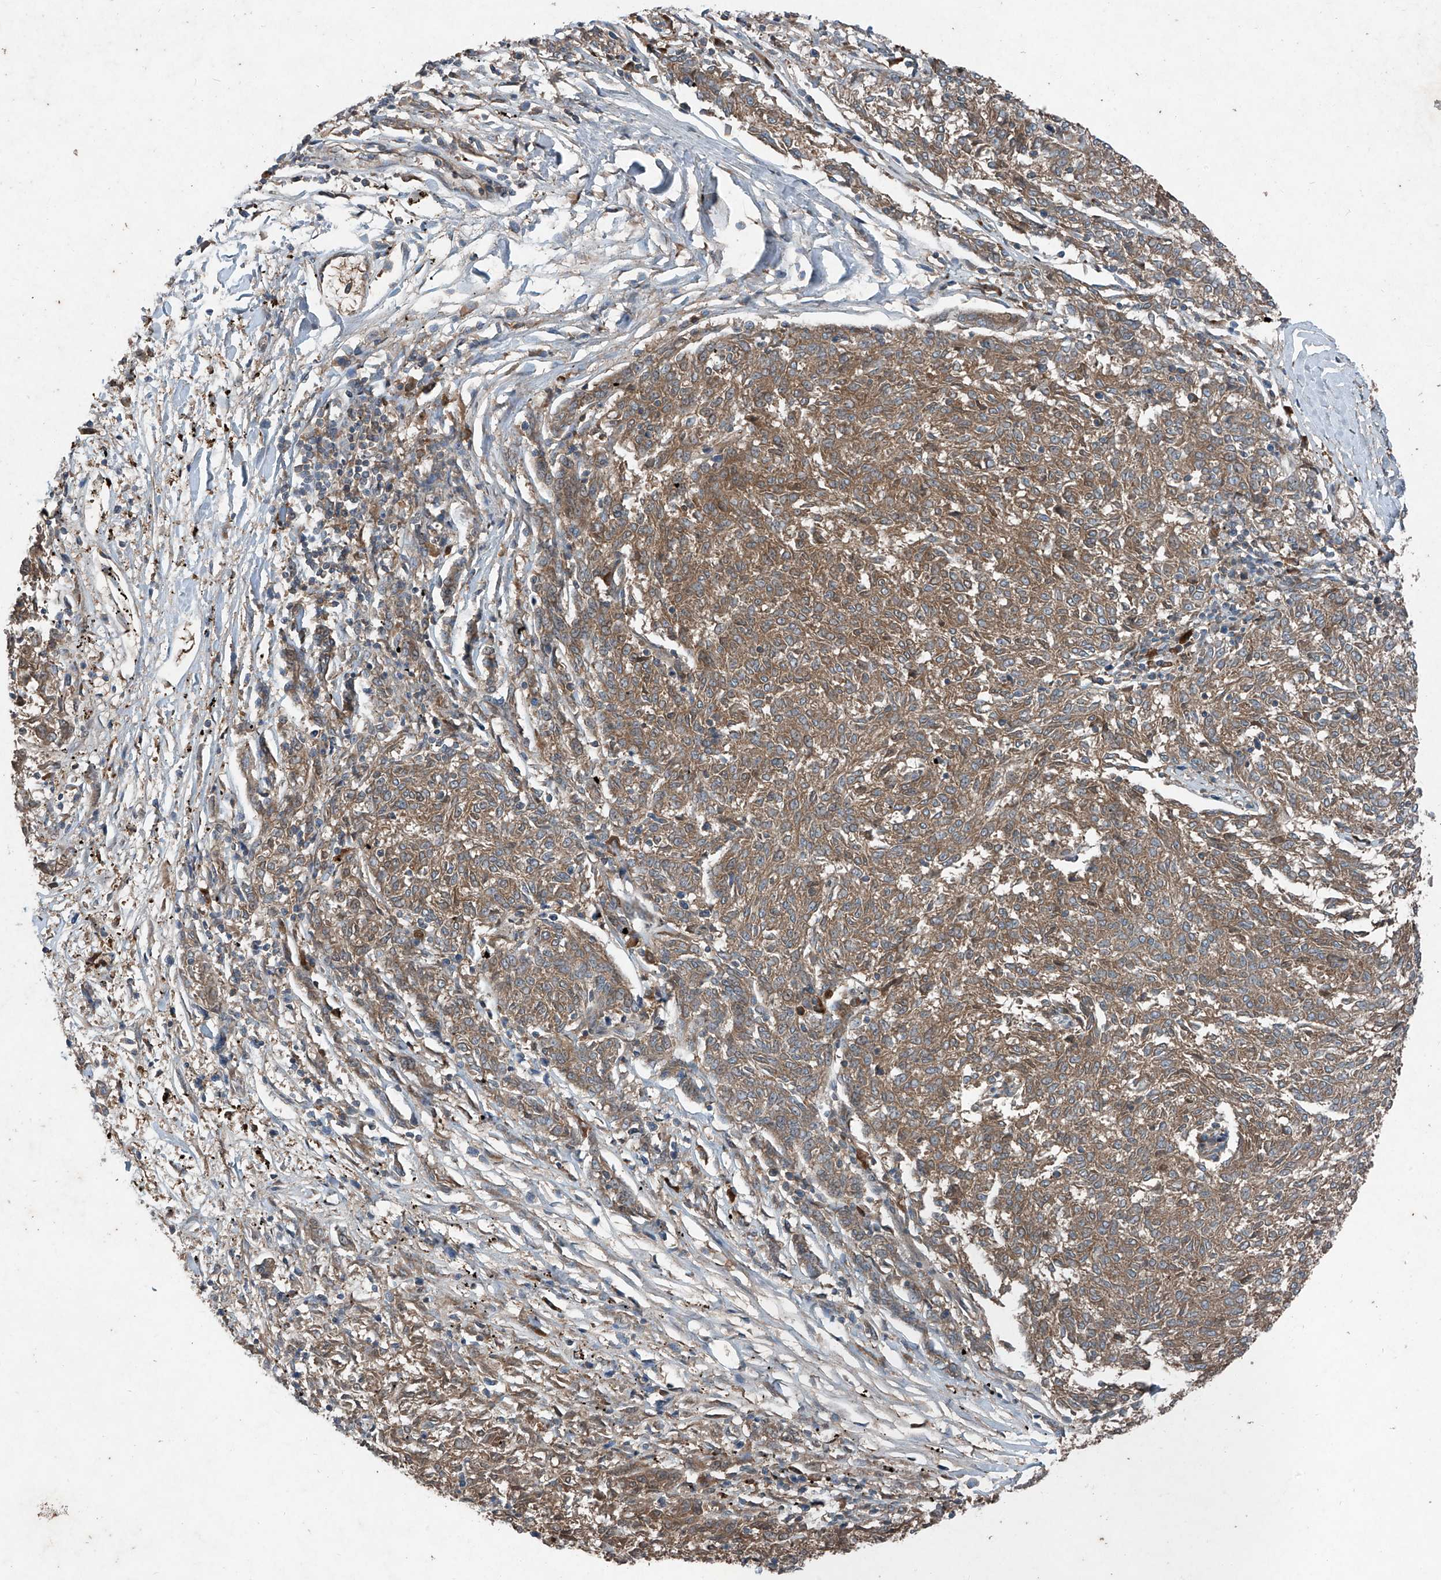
{"staining": {"intensity": "moderate", "quantity": ">75%", "location": "cytoplasmic/membranous"}, "tissue": "melanoma", "cell_type": "Tumor cells", "image_type": "cancer", "snomed": [{"axis": "morphology", "description": "Malignant melanoma, NOS"}, {"axis": "topography", "description": "Skin"}], "caption": "Immunohistochemical staining of melanoma displays medium levels of moderate cytoplasmic/membranous expression in approximately >75% of tumor cells.", "gene": "FOXRED2", "patient": {"sex": "female", "age": 72}}